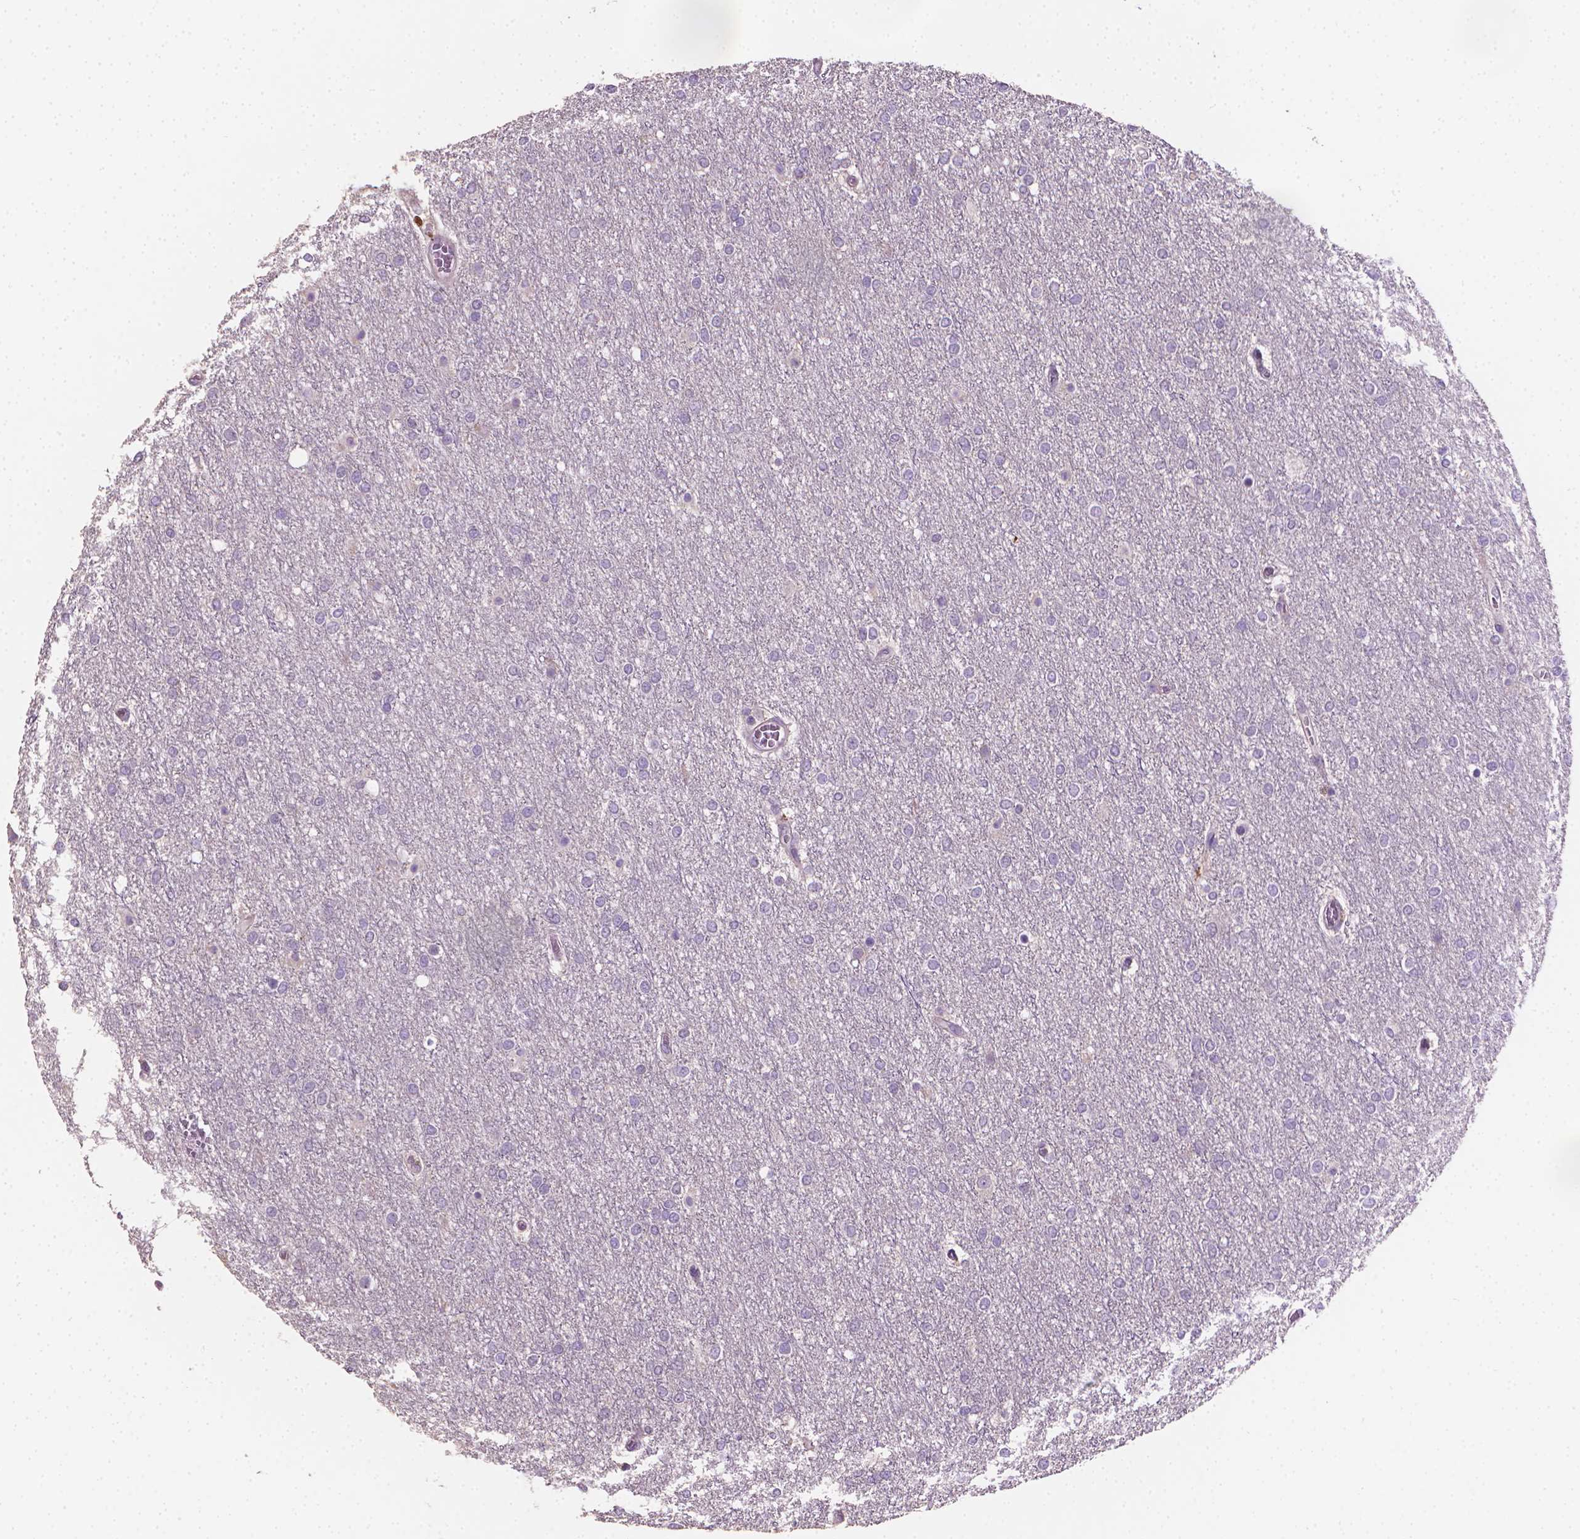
{"staining": {"intensity": "negative", "quantity": "none", "location": "none"}, "tissue": "glioma", "cell_type": "Tumor cells", "image_type": "cancer", "snomed": [{"axis": "morphology", "description": "Glioma, malignant, High grade"}, {"axis": "topography", "description": "Brain"}], "caption": "IHC of glioma exhibits no positivity in tumor cells.", "gene": "CATIP", "patient": {"sex": "female", "age": 61}}